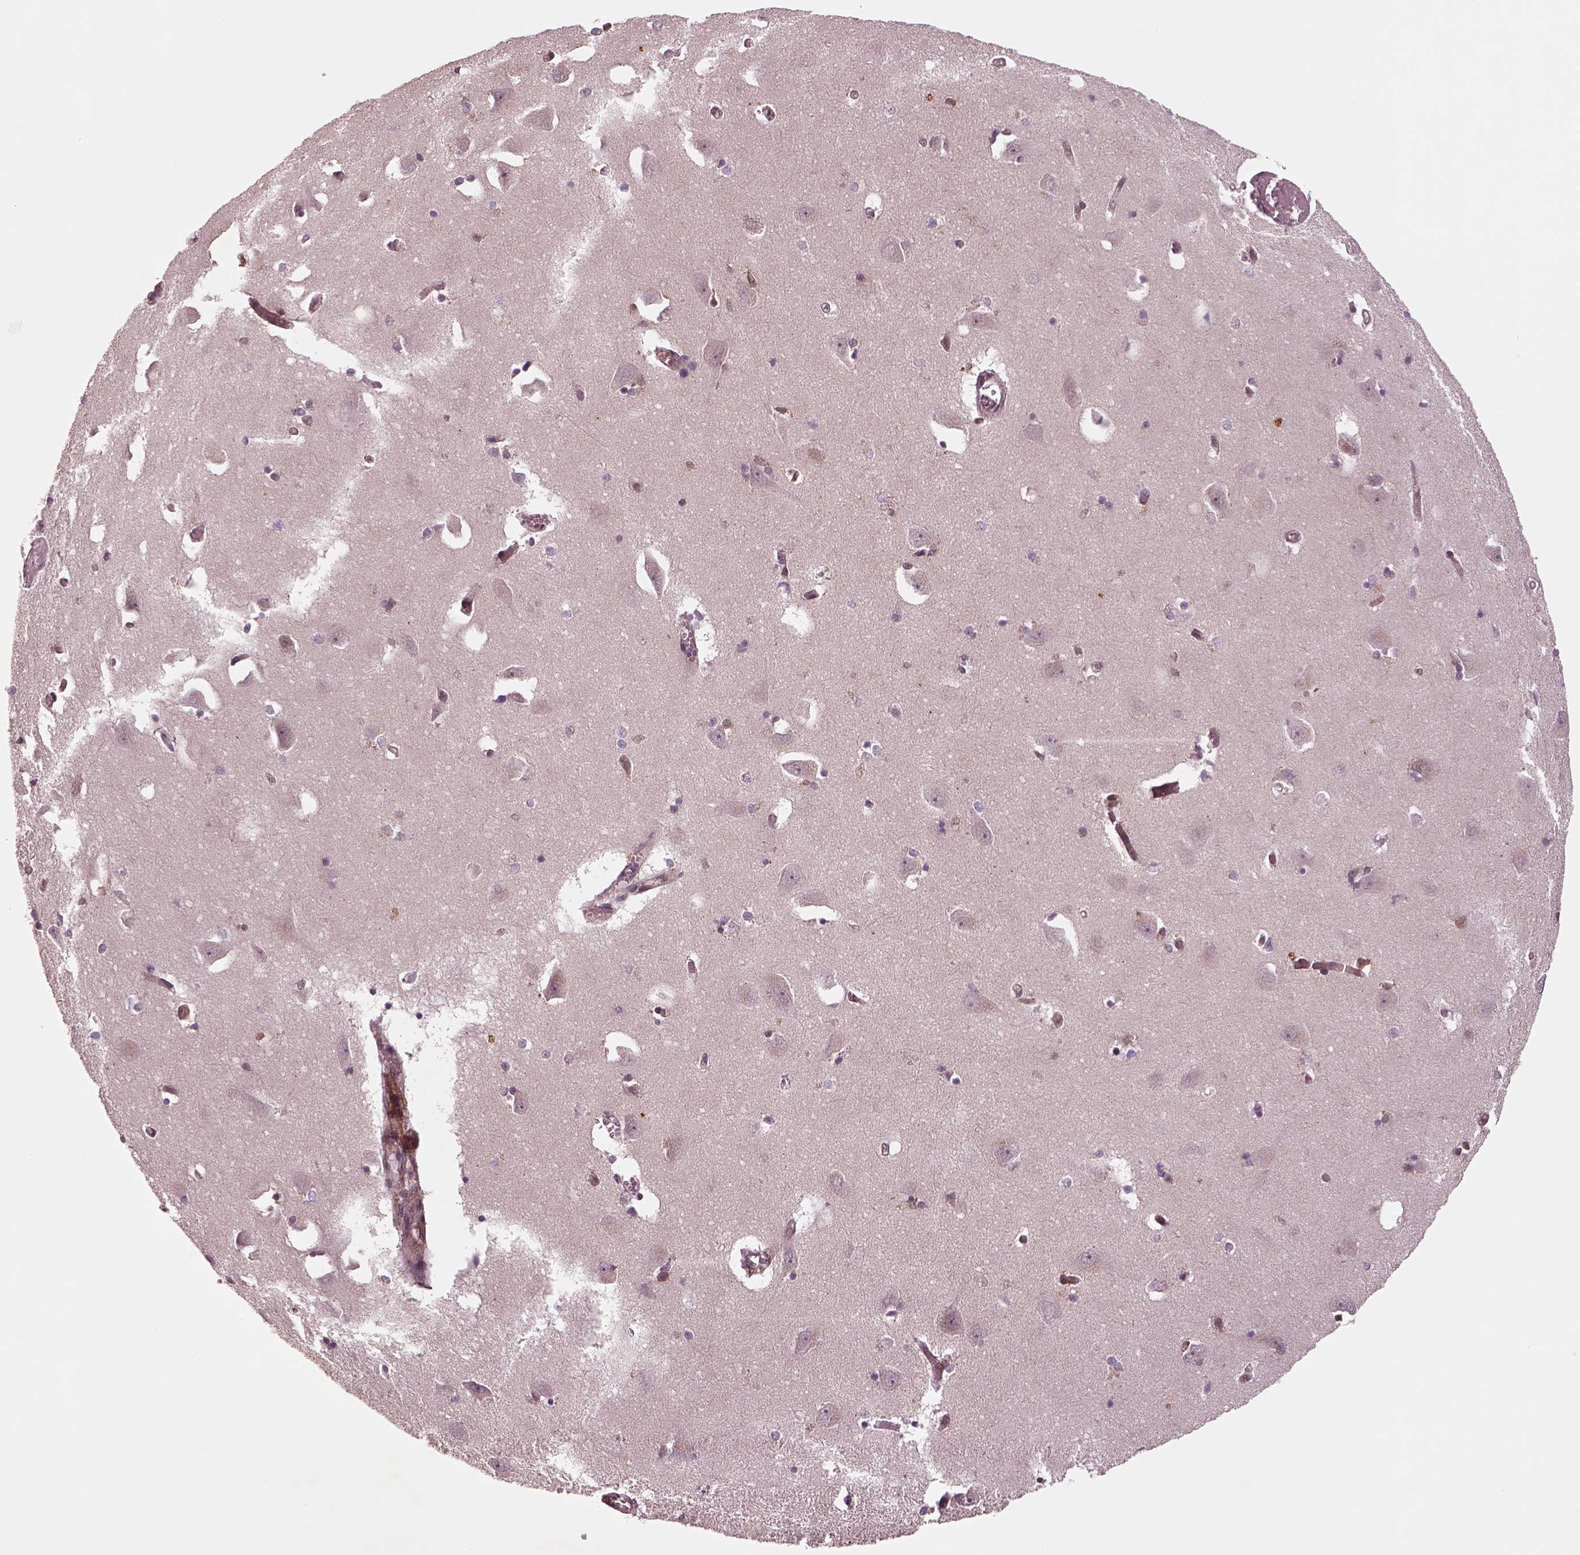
{"staining": {"intensity": "moderate", "quantity": "<25%", "location": "cytoplasmic/membranous"}, "tissue": "caudate", "cell_type": "Glial cells", "image_type": "normal", "snomed": [{"axis": "morphology", "description": "Normal tissue, NOS"}, {"axis": "topography", "description": "Lateral ventricle wall"}, {"axis": "topography", "description": "Hippocampus"}], "caption": "Unremarkable caudate demonstrates moderate cytoplasmic/membranous positivity in approximately <25% of glial cells (IHC, brightfield microscopy, high magnification)..", "gene": "WASHC2A", "patient": {"sex": "female", "age": 63}}